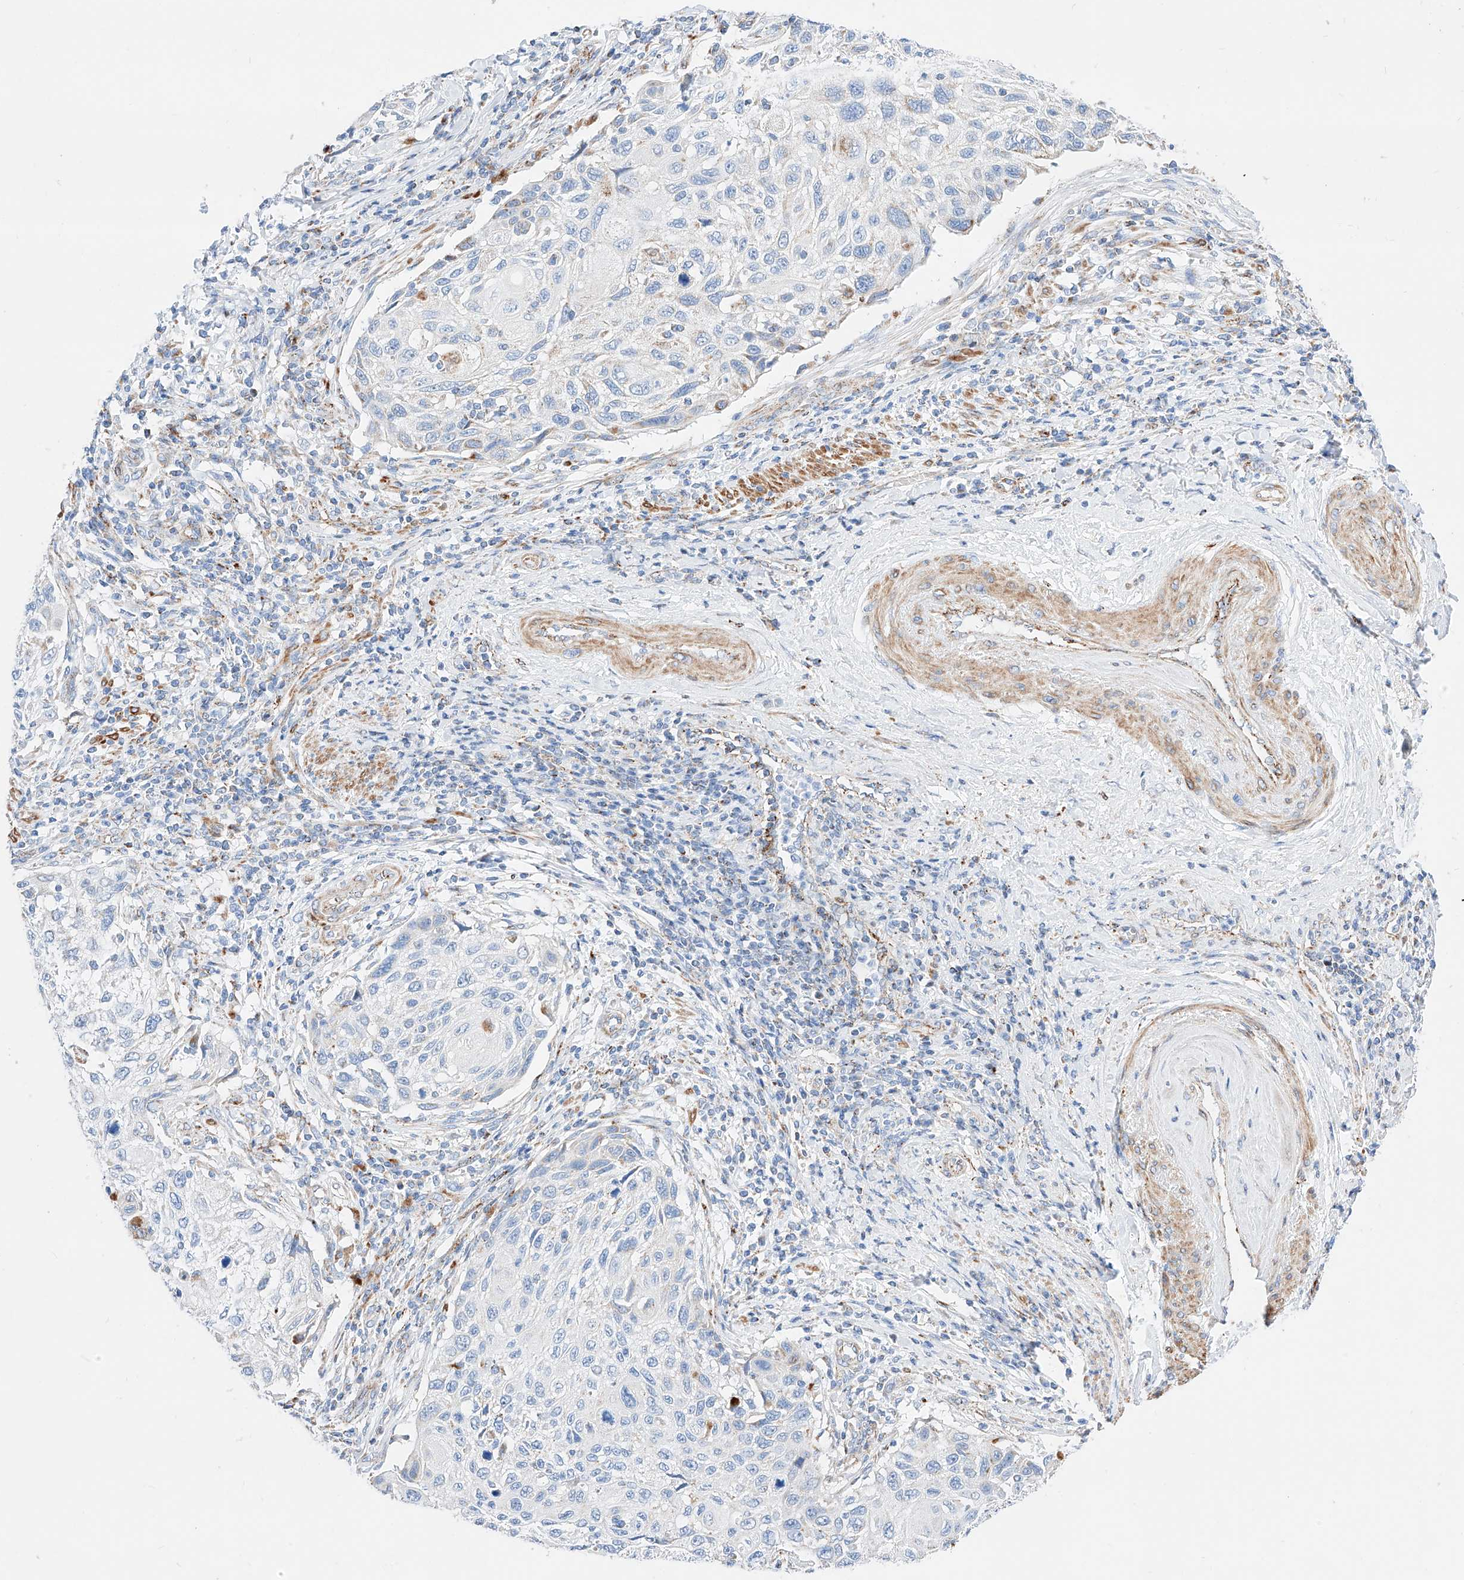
{"staining": {"intensity": "negative", "quantity": "none", "location": "none"}, "tissue": "cervical cancer", "cell_type": "Tumor cells", "image_type": "cancer", "snomed": [{"axis": "morphology", "description": "Squamous cell carcinoma, NOS"}, {"axis": "topography", "description": "Cervix"}], "caption": "Photomicrograph shows no protein positivity in tumor cells of squamous cell carcinoma (cervical) tissue.", "gene": "C6orf62", "patient": {"sex": "female", "age": 70}}